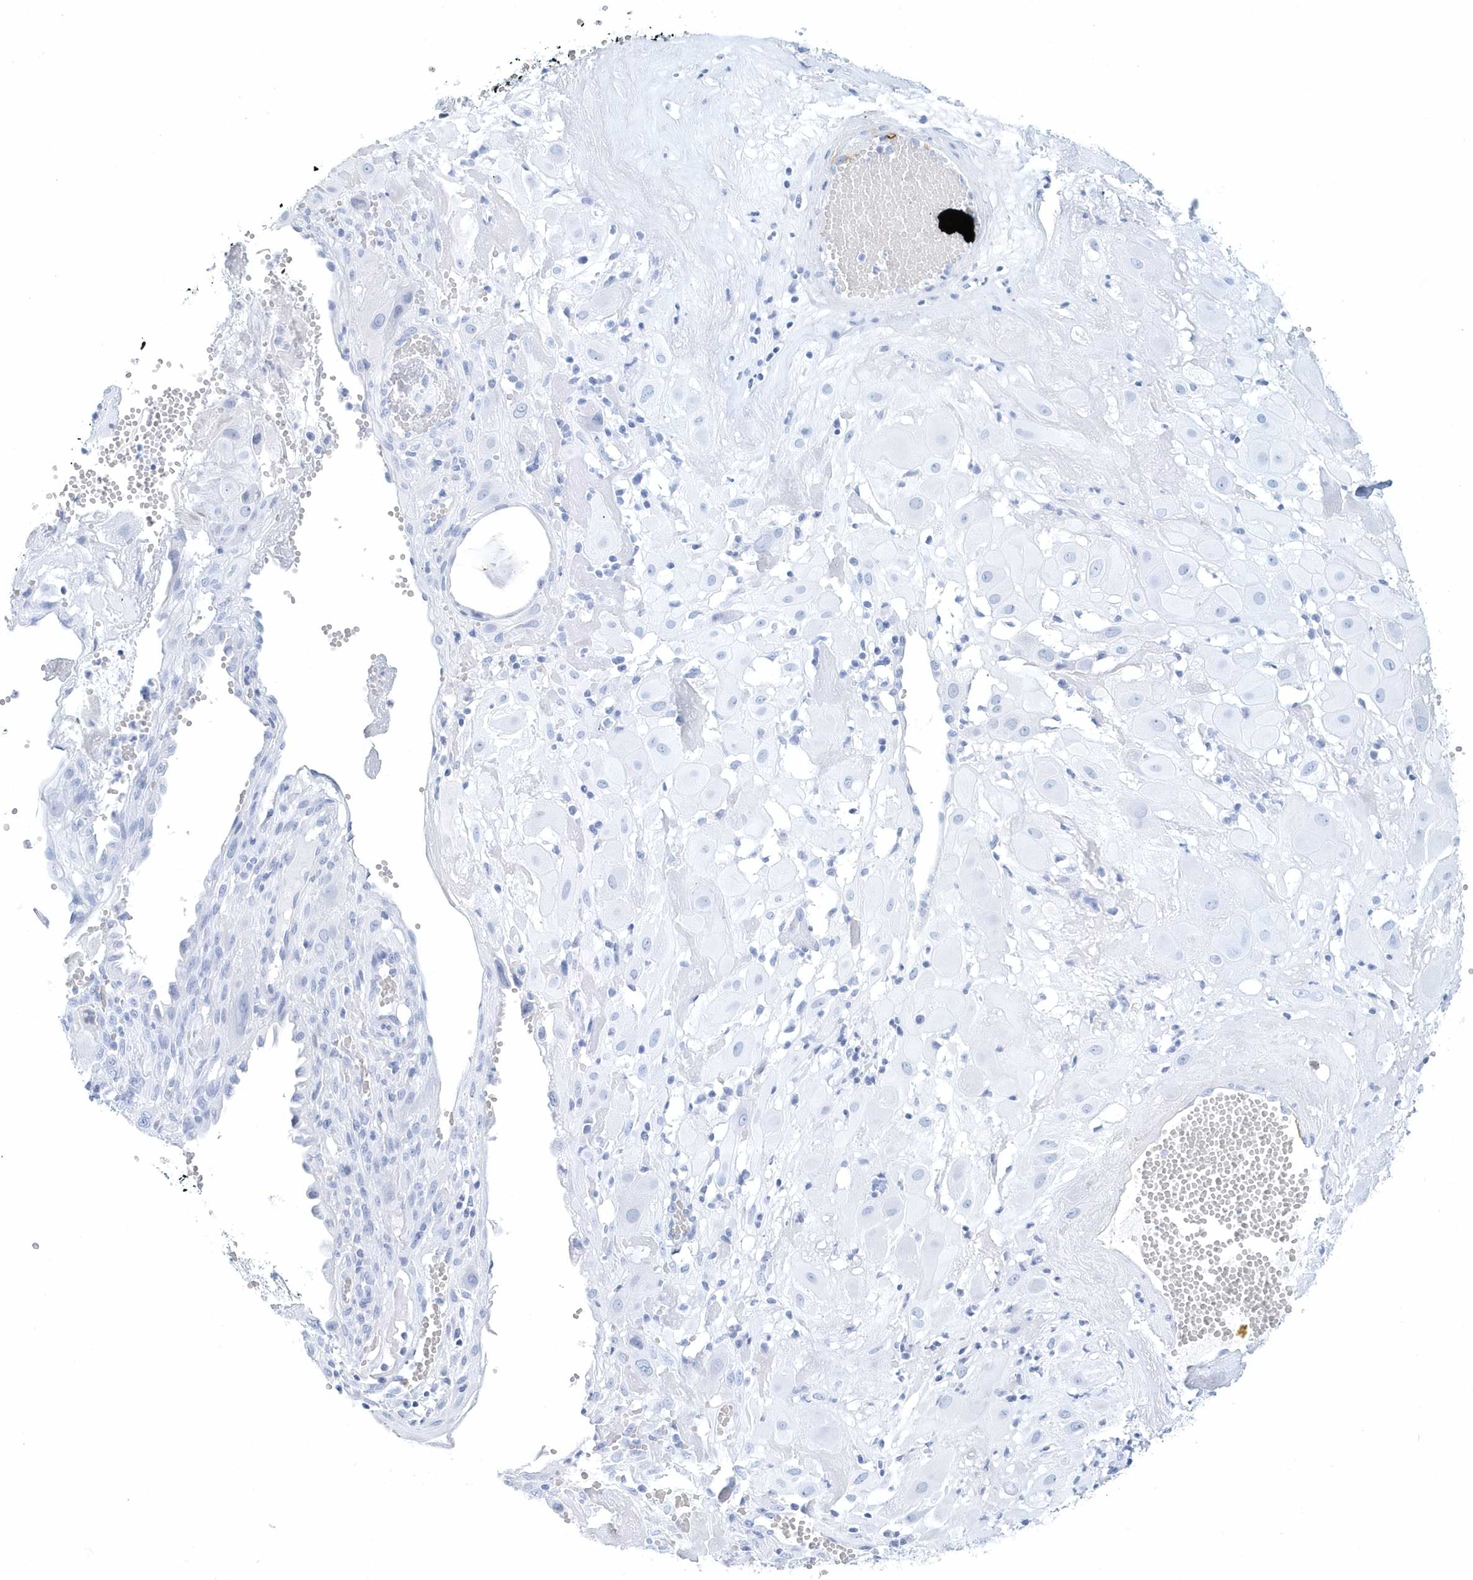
{"staining": {"intensity": "negative", "quantity": "none", "location": "none"}, "tissue": "cervical cancer", "cell_type": "Tumor cells", "image_type": "cancer", "snomed": [{"axis": "morphology", "description": "Squamous cell carcinoma, NOS"}, {"axis": "topography", "description": "Cervix"}], "caption": "Immunohistochemistry photomicrograph of cervical cancer stained for a protein (brown), which demonstrates no positivity in tumor cells.", "gene": "PTPRO", "patient": {"sex": "female", "age": 34}}